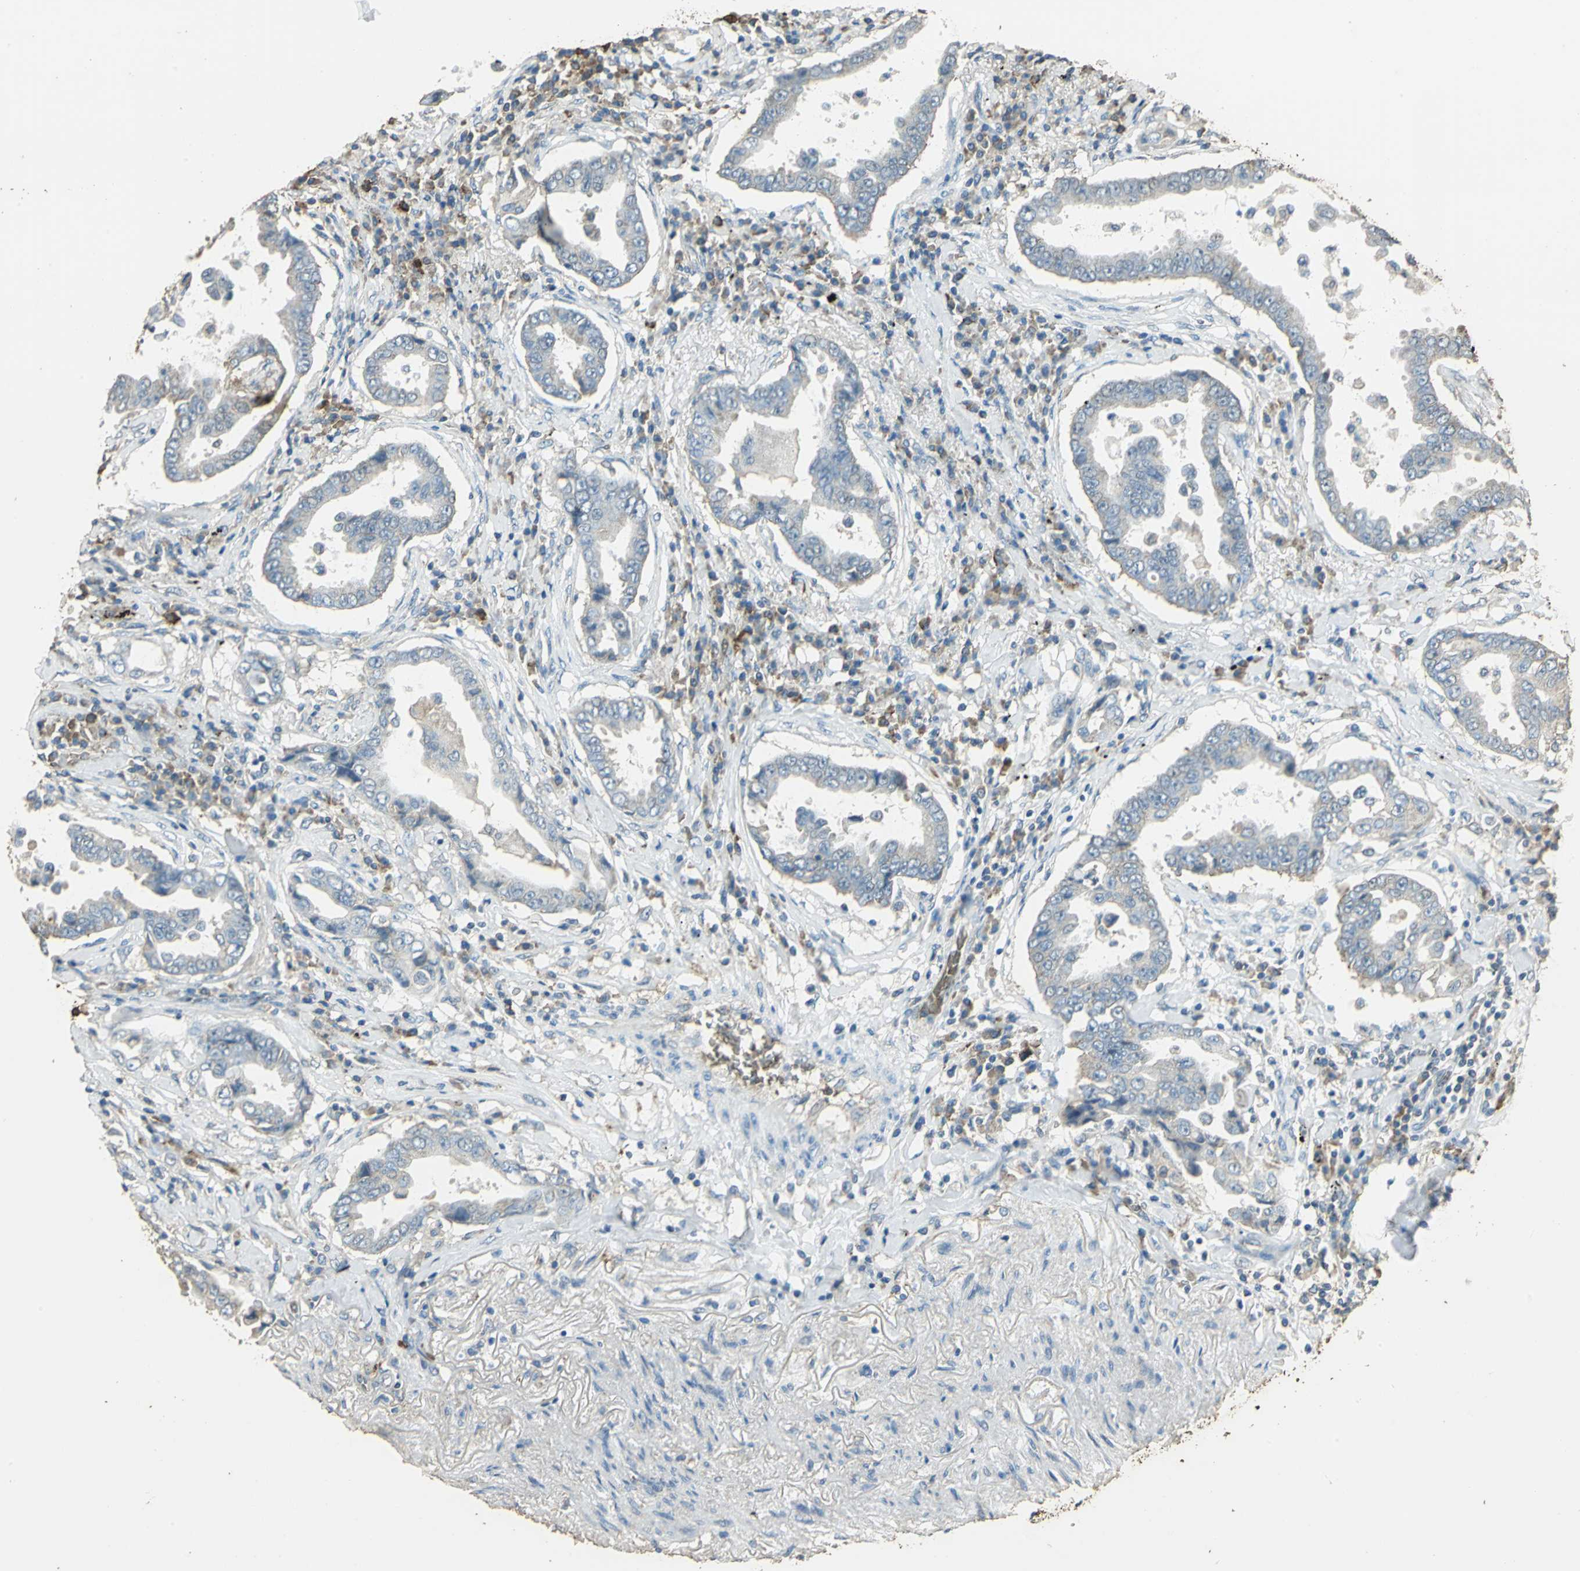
{"staining": {"intensity": "weak", "quantity": "<25%", "location": "cytoplasmic/membranous"}, "tissue": "lung cancer", "cell_type": "Tumor cells", "image_type": "cancer", "snomed": [{"axis": "morphology", "description": "Normal tissue, NOS"}, {"axis": "morphology", "description": "Inflammation, NOS"}, {"axis": "morphology", "description": "Adenocarcinoma, NOS"}, {"axis": "topography", "description": "Lung"}], "caption": "IHC of lung cancer (adenocarcinoma) shows no positivity in tumor cells.", "gene": "TRAPPC2", "patient": {"sex": "female", "age": 64}}